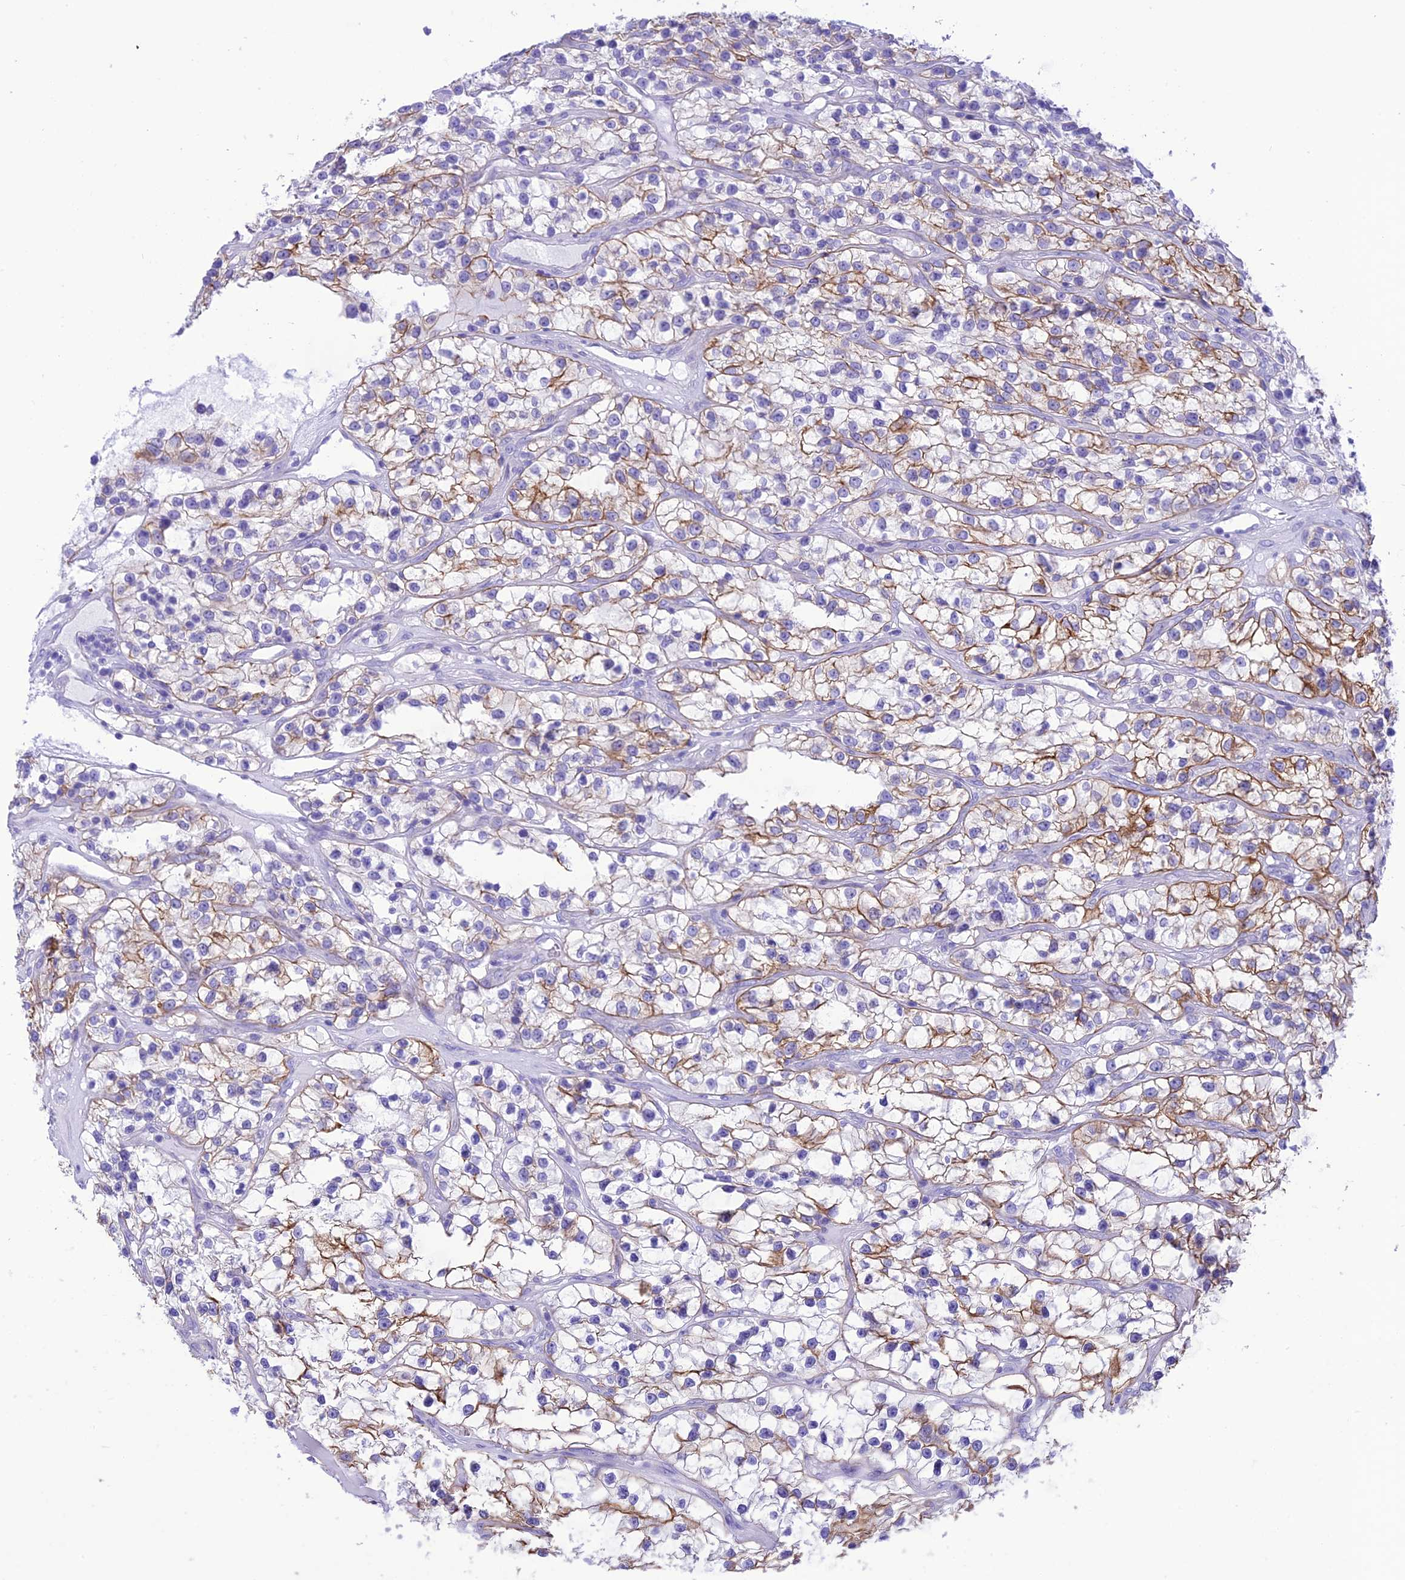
{"staining": {"intensity": "moderate", "quantity": "25%-75%", "location": "cytoplasmic/membranous"}, "tissue": "renal cancer", "cell_type": "Tumor cells", "image_type": "cancer", "snomed": [{"axis": "morphology", "description": "Adenocarcinoma, NOS"}, {"axis": "topography", "description": "Kidney"}], "caption": "Immunohistochemistry (IHC) image of human renal adenocarcinoma stained for a protein (brown), which reveals medium levels of moderate cytoplasmic/membranous staining in approximately 25%-75% of tumor cells.", "gene": "VPS52", "patient": {"sex": "female", "age": 57}}